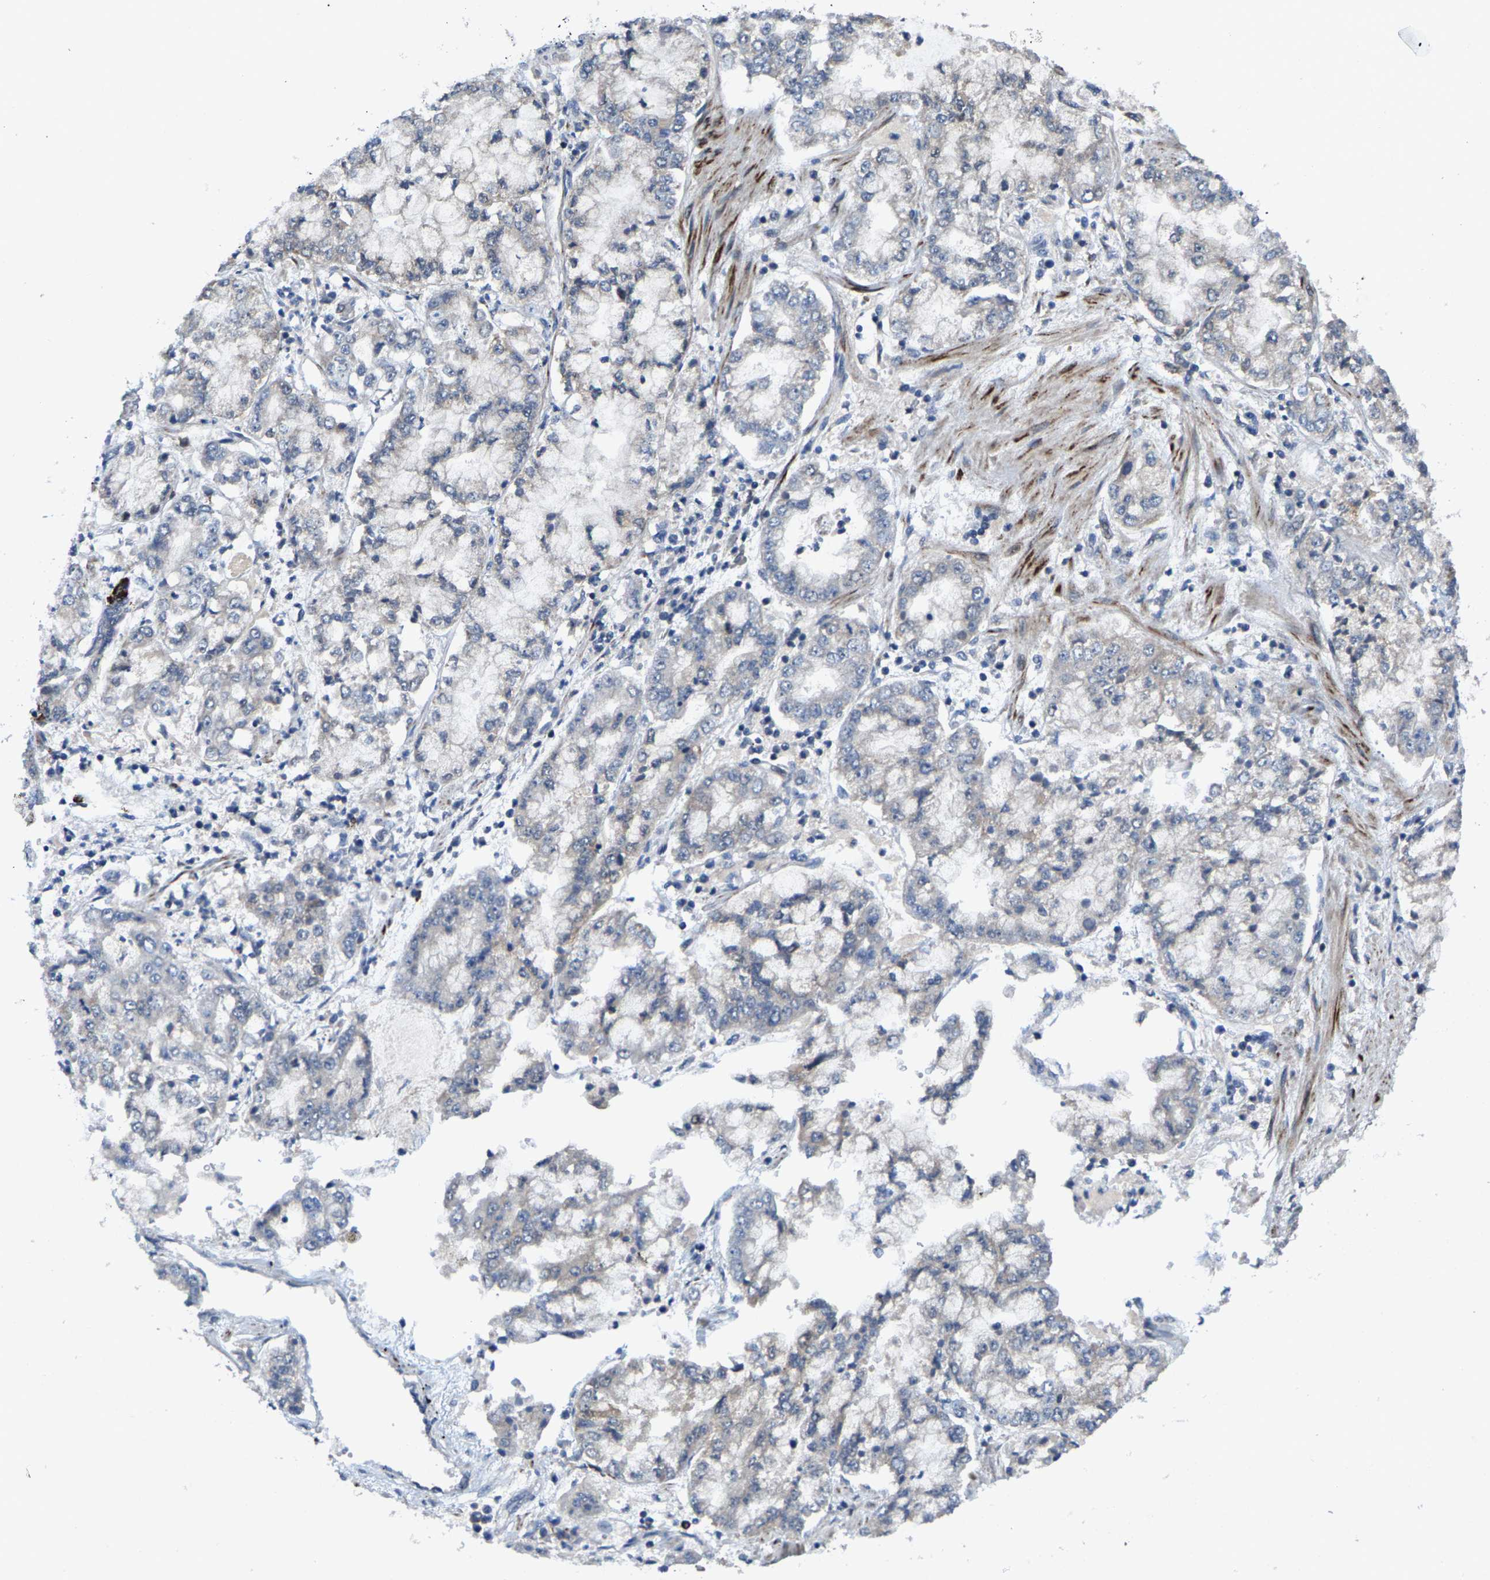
{"staining": {"intensity": "negative", "quantity": "none", "location": "none"}, "tissue": "stomach cancer", "cell_type": "Tumor cells", "image_type": "cancer", "snomed": [{"axis": "morphology", "description": "Adenocarcinoma, NOS"}, {"axis": "topography", "description": "Stomach"}], "caption": "The photomicrograph displays no significant expression in tumor cells of adenocarcinoma (stomach).", "gene": "TDRKH", "patient": {"sex": "male", "age": 76}}